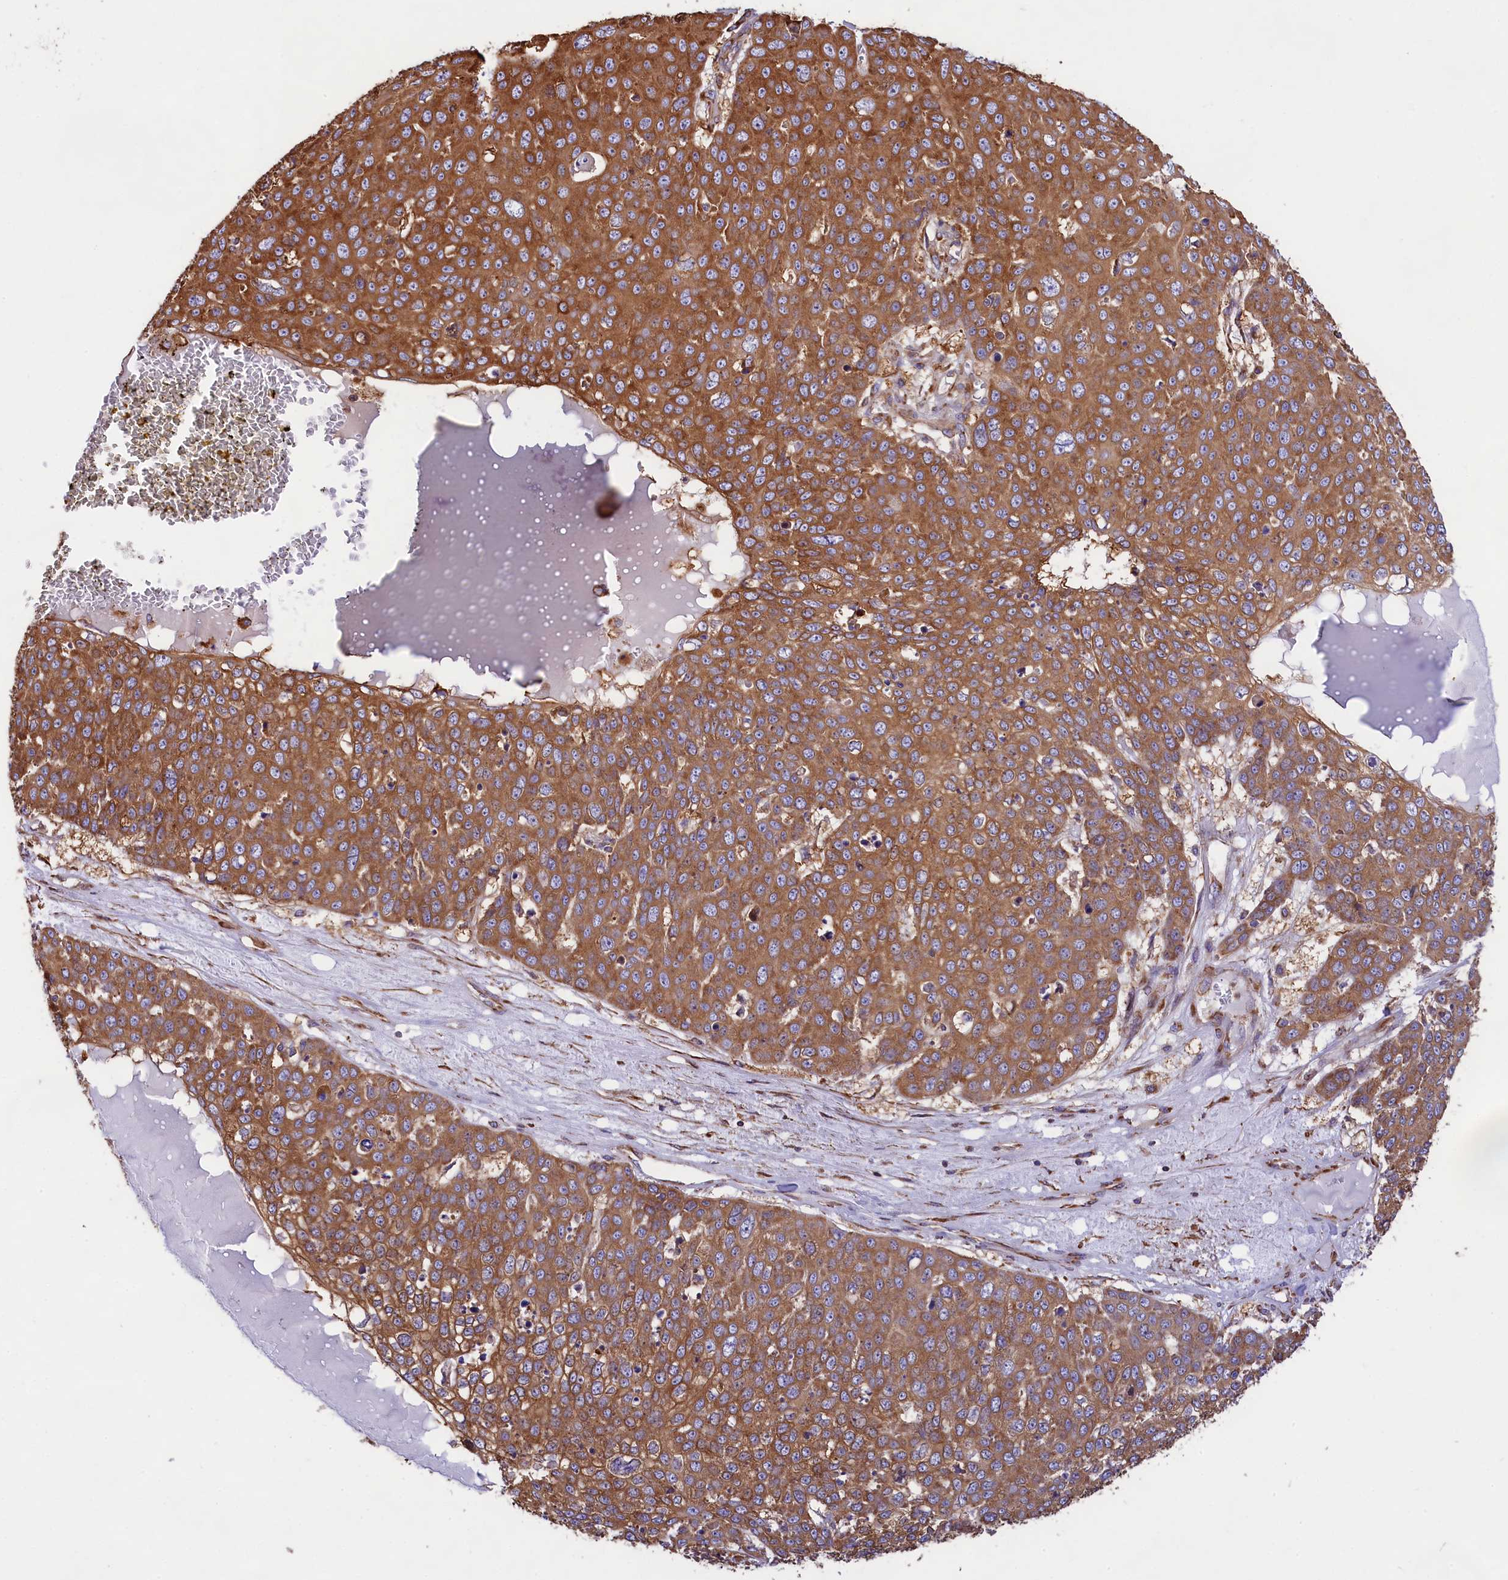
{"staining": {"intensity": "strong", "quantity": ">75%", "location": "cytoplasmic/membranous"}, "tissue": "skin cancer", "cell_type": "Tumor cells", "image_type": "cancer", "snomed": [{"axis": "morphology", "description": "Squamous cell carcinoma, NOS"}, {"axis": "topography", "description": "Skin"}], "caption": "Tumor cells show strong cytoplasmic/membranous positivity in approximately >75% of cells in skin cancer. The protein of interest is shown in brown color, while the nuclei are stained blue.", "gene": "GYS1", "patient": {"sex": "male", "age": 71}}